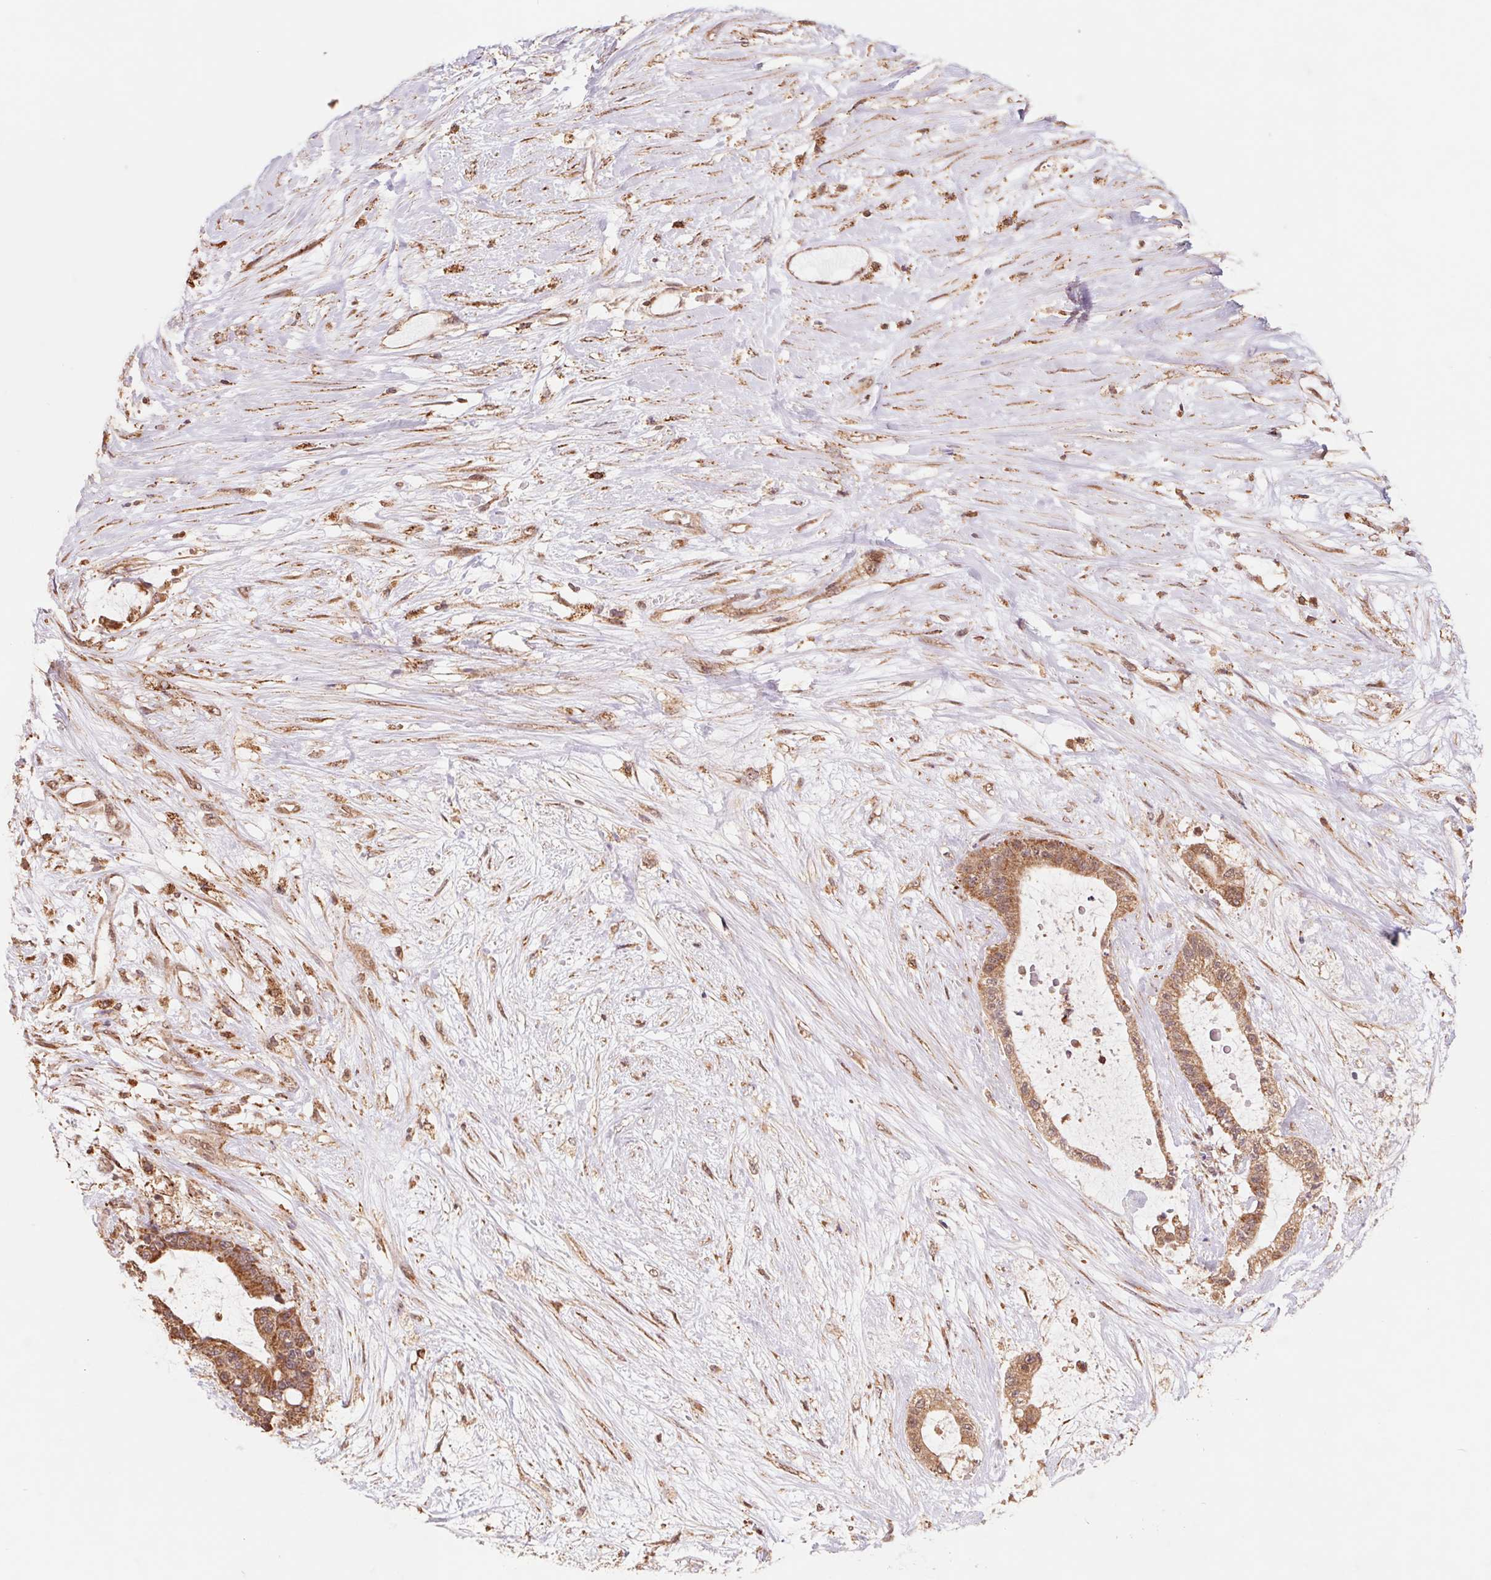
{"staining": {"intensity": "moderate", "quantity": ">75%", "location": "cytoplasmic/membranous"}, "tissue": "liver cancer", "cell_type": "Tumor cells", "image_type": "cancer", "snomed": [{"axis": "morphology", "description": "Normal tissue, NOS"}, {"axis": "morphology", "description": "Cholangiocarcinoma"}, {"axis": "topography", "description": "Liver"}, {"axis": "topography", "description": "Peripheral nerve tissue"}], "caption": "Protein staining of liver cancer tissue displays moderate cytoplasmic/membranous staining in about >75% of tumor cells.", "gene": "URM1", "patient": {"sex": "female", "age": 73}}